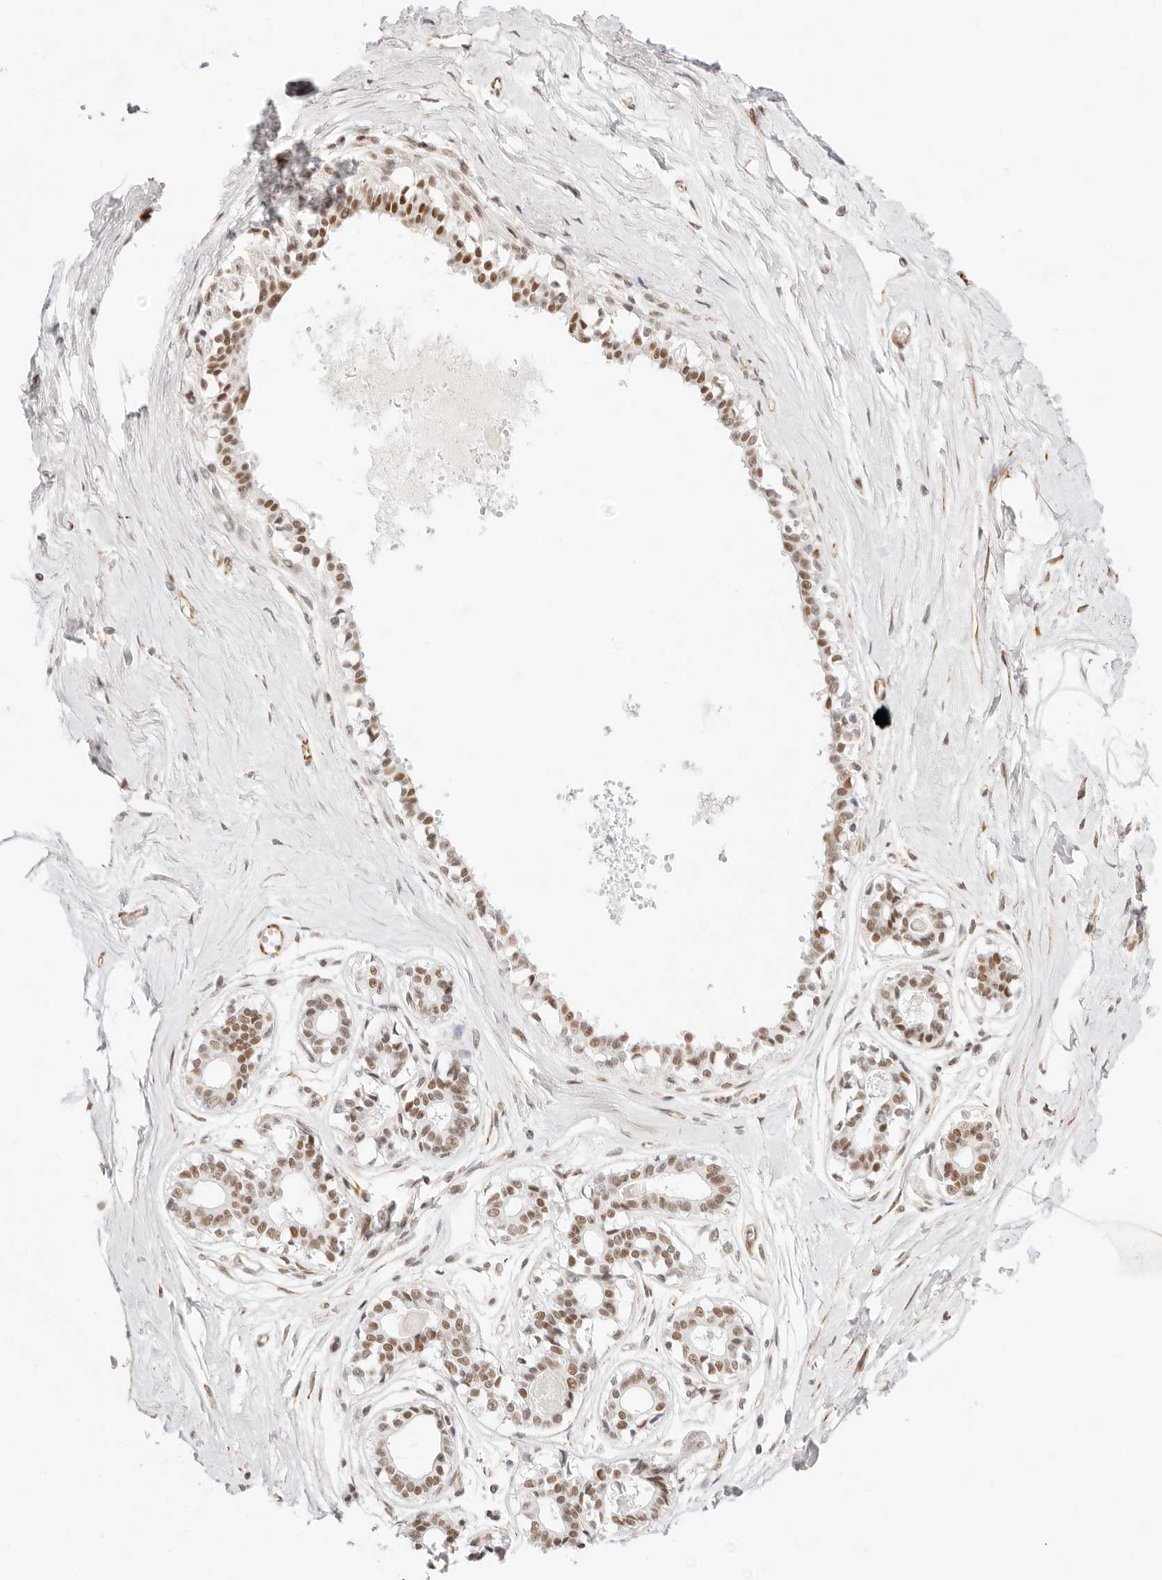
{"staining": {"intensity": "negative", "quantity": "none", "location": "none"}, "tissue": "breast", "cell_type": "Adipocytes", "image_type": "normal", "snomed": [{"axis": "morphology", "description": "Normal tissue, NOS"}, {"axis": "topography", "description": "Breast"}], "caption": "DAB (3,3'-diaminobenzidine) immunohistochemical staining of normal human breast displays no significant expression in adipocytes.", "gene": "ZC3H11A", "patient": {"sex": "female", "age": 45}}